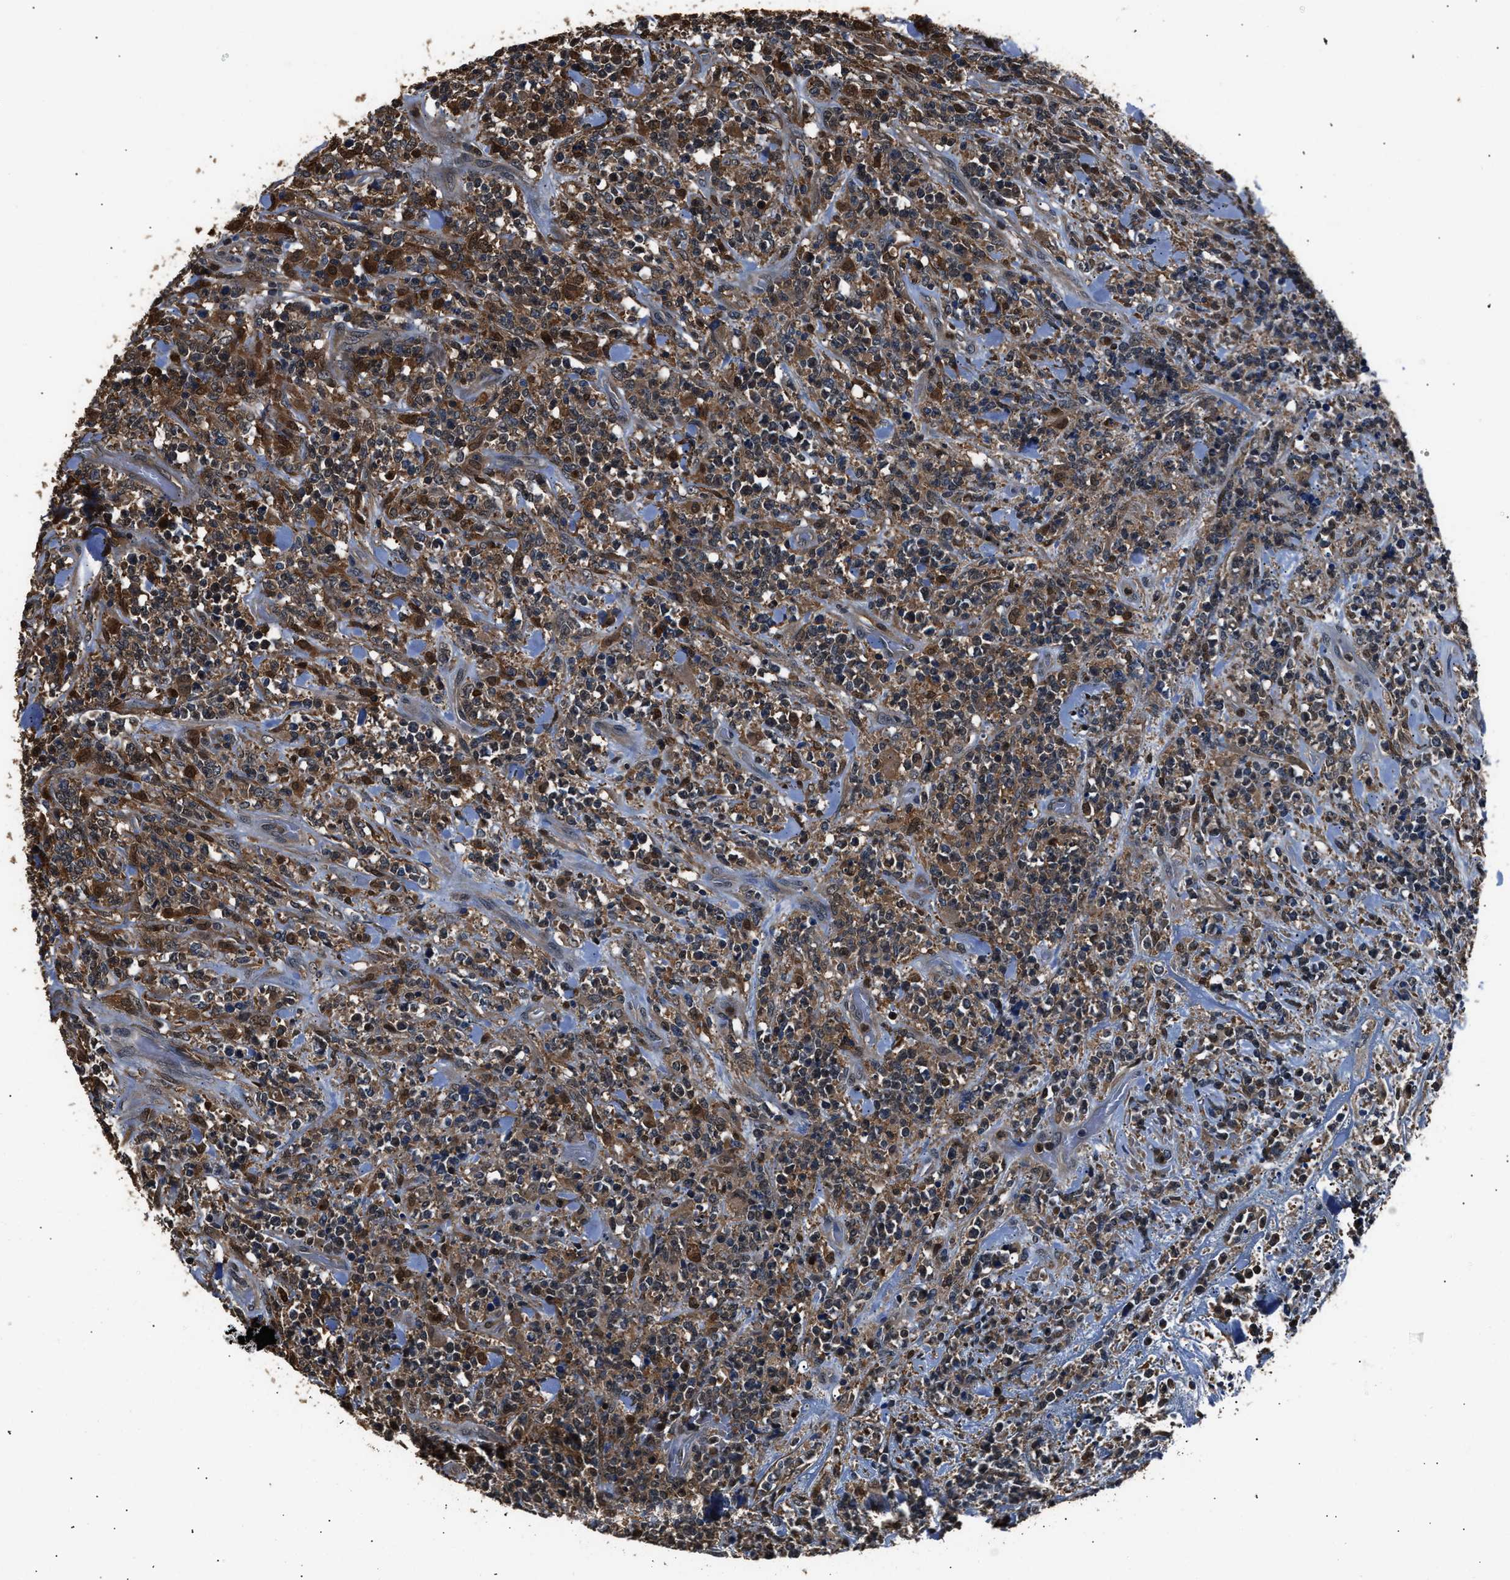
{"staining": {"intensity": "moderate", "quantity": ">75%", "location": "cytoplasmic/membranous"}, "tissue": "lymphoma", "cell_type": "Tumor cells", "image_type": "cancer", "snomed": [{"axis": "morphology", "description": "Malignant lymphoma, non-Hodgkin's type, High grade"}, {"axis": "topography", "description": "Soft tissue"}], "caption": "DAB immunohistochemical staining of human lymphoma demonstrates moderate cytoplasmic/membranous protein positivity in about >75% of tumor cells.", "gene": "GSTP1", "patient": {"sex": "male", "age": 18}}